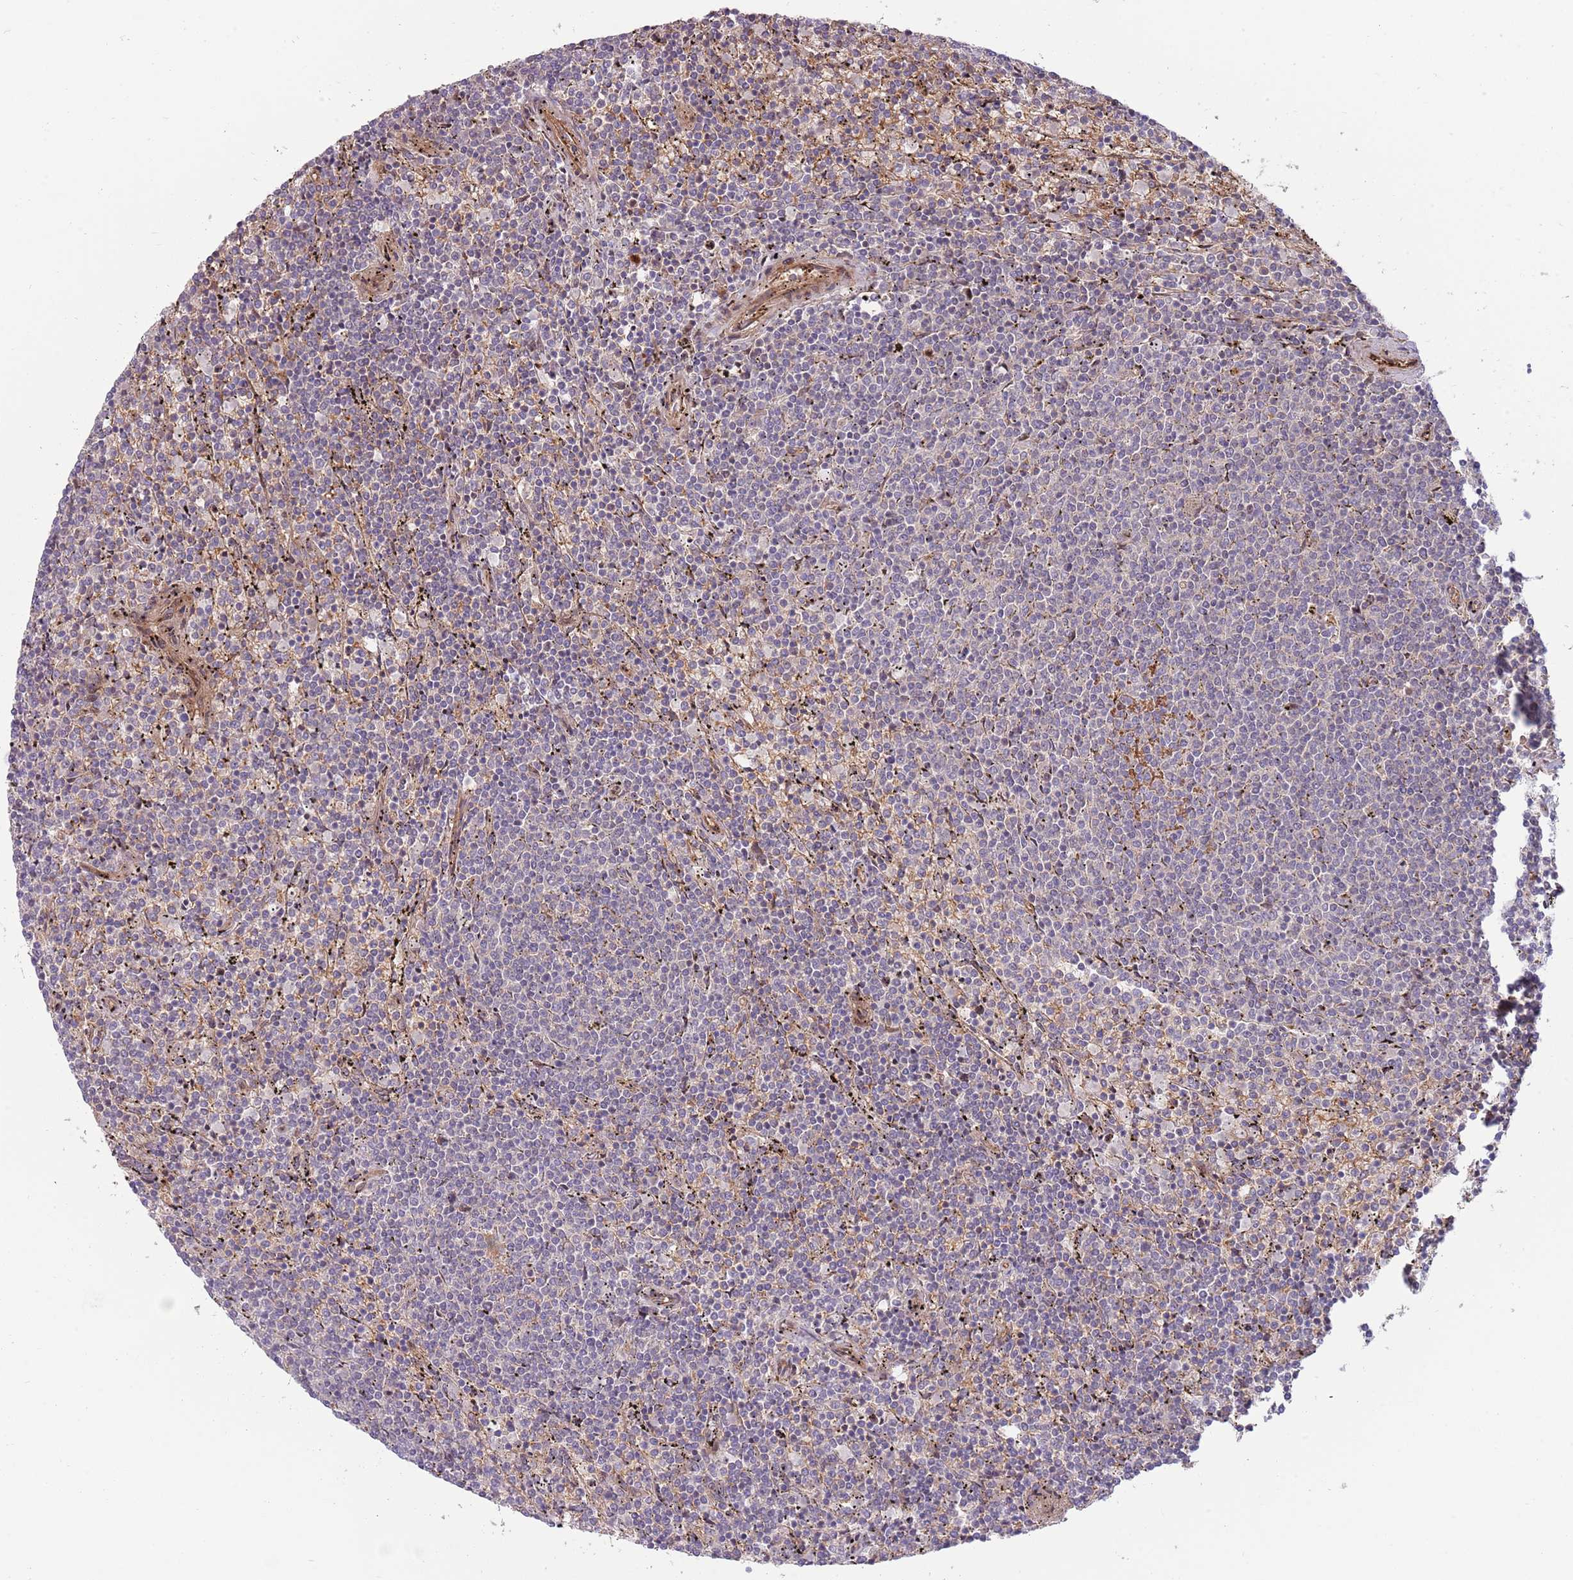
{"staining": {"intensity": "negative", "quantity": "none", "location": "none"}, "tissue": "lymphoma", "cell_type": "Tumor cells", "image_type": "cancer", "snomed": [{"axis": "morphology", "description": "Malignant lymphoma, non-Hodgkin's type, Low grade"}, {"axis": "topography", "description": "Spleen"}], "caption": "Immunohistochemical staining of human lymphoma demonstrates no significant staining in tumor cells.", "gene": "NT5DC4", "patient": {"sex": "female", "age": 50}}